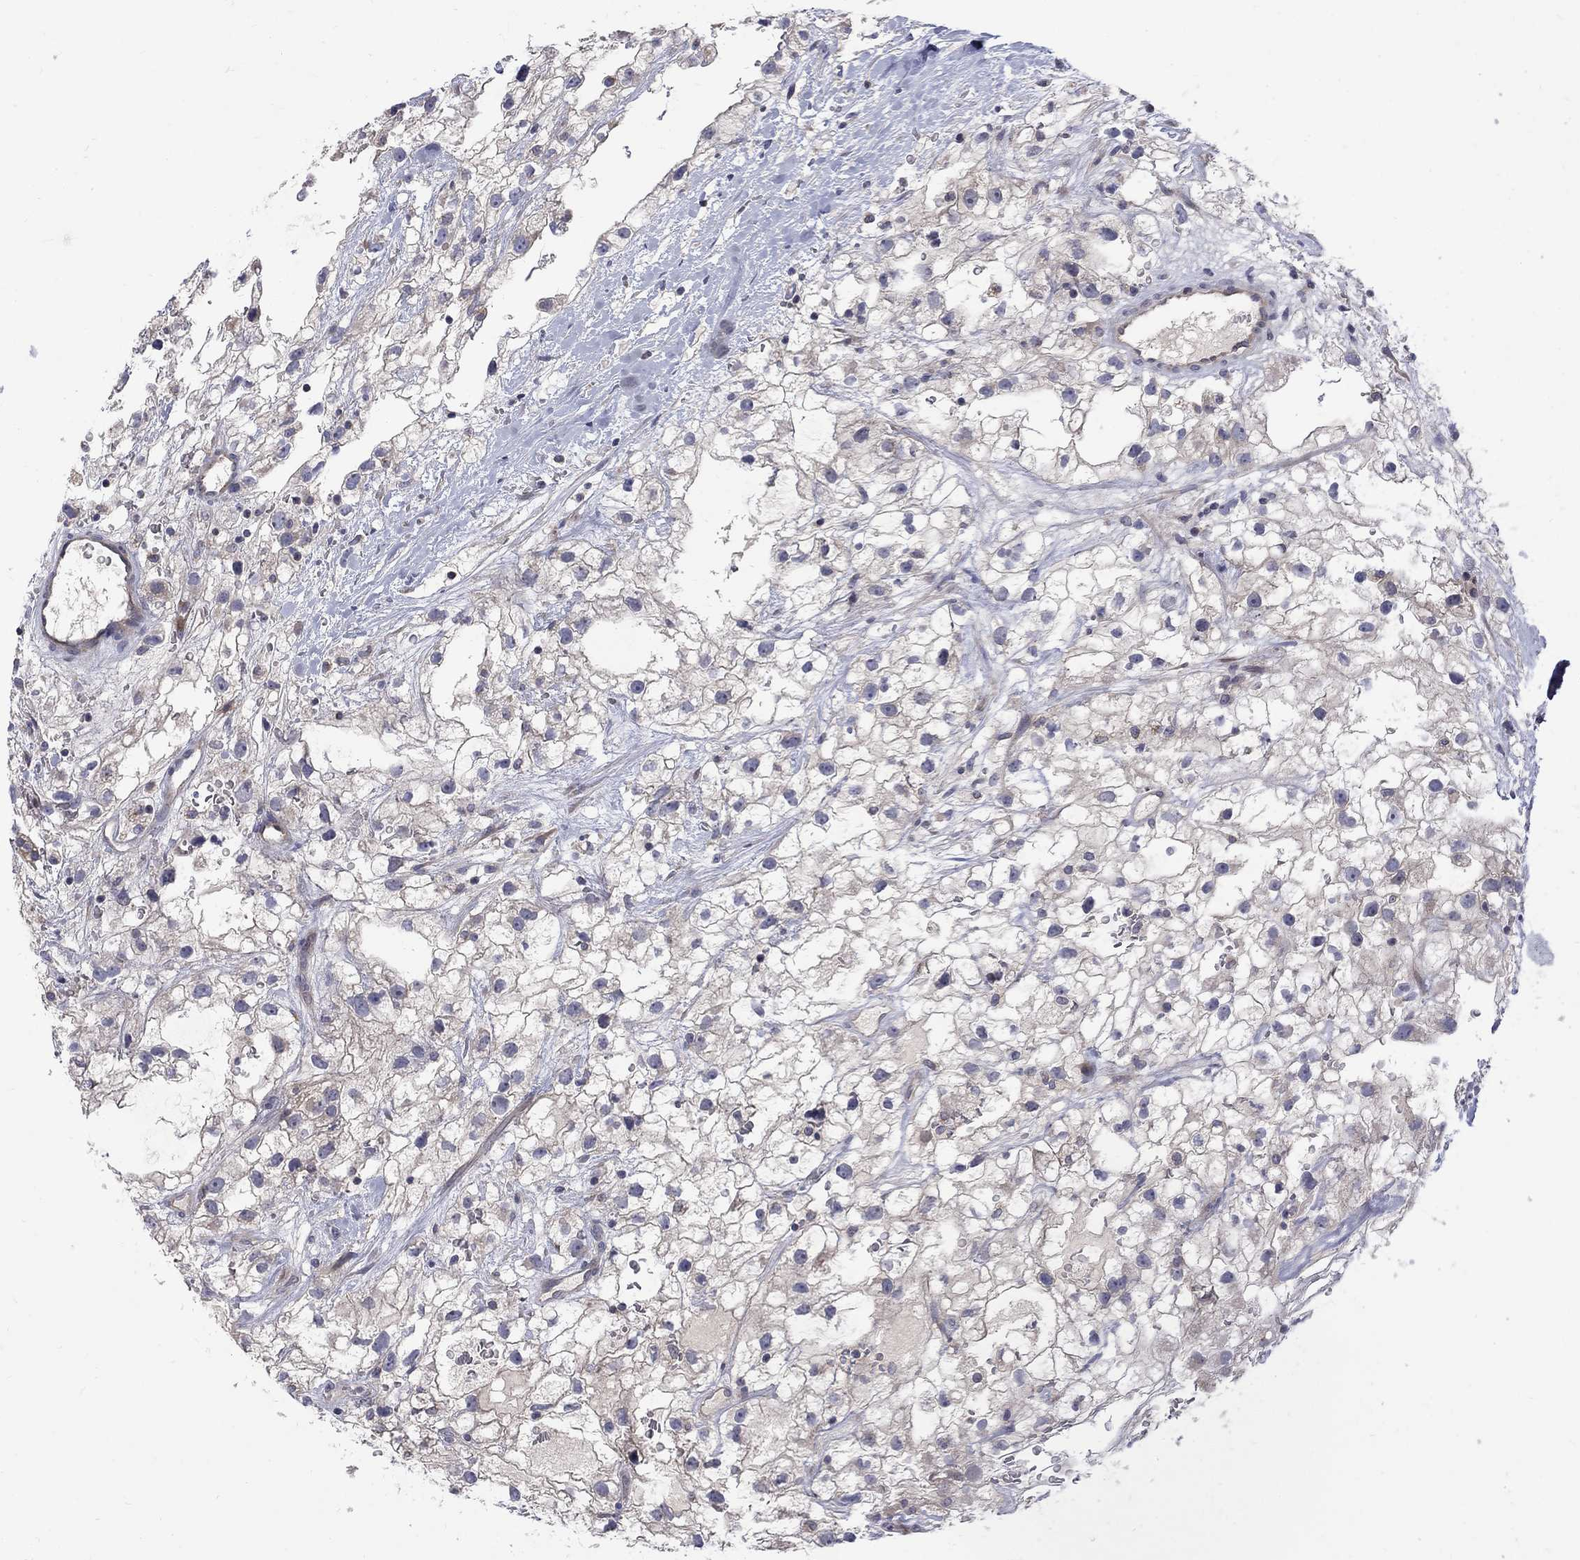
{"staining": {"intensity": "negative", "quantity": "none", "location": "none"}, "tissue": "renal cancer", "cell_type": "Tumor cells", "image_type": "cancer", "snomed": [{"axis": "morphology", "description": "Adenocarcinoma, NOS"}, {"axis": "topography", "description": "Kidney"}], "caption": "High magnification brightfield microscopy of renal cancer (adenocarcinoma) stained with DAB (3,3'-diaminobenzidine) (brown) and counterstained with hematoxylin (blue): tumor cells show no significant expression.", "gene": "SH2B1", "patient": {"sex": "male", "age": 59}}